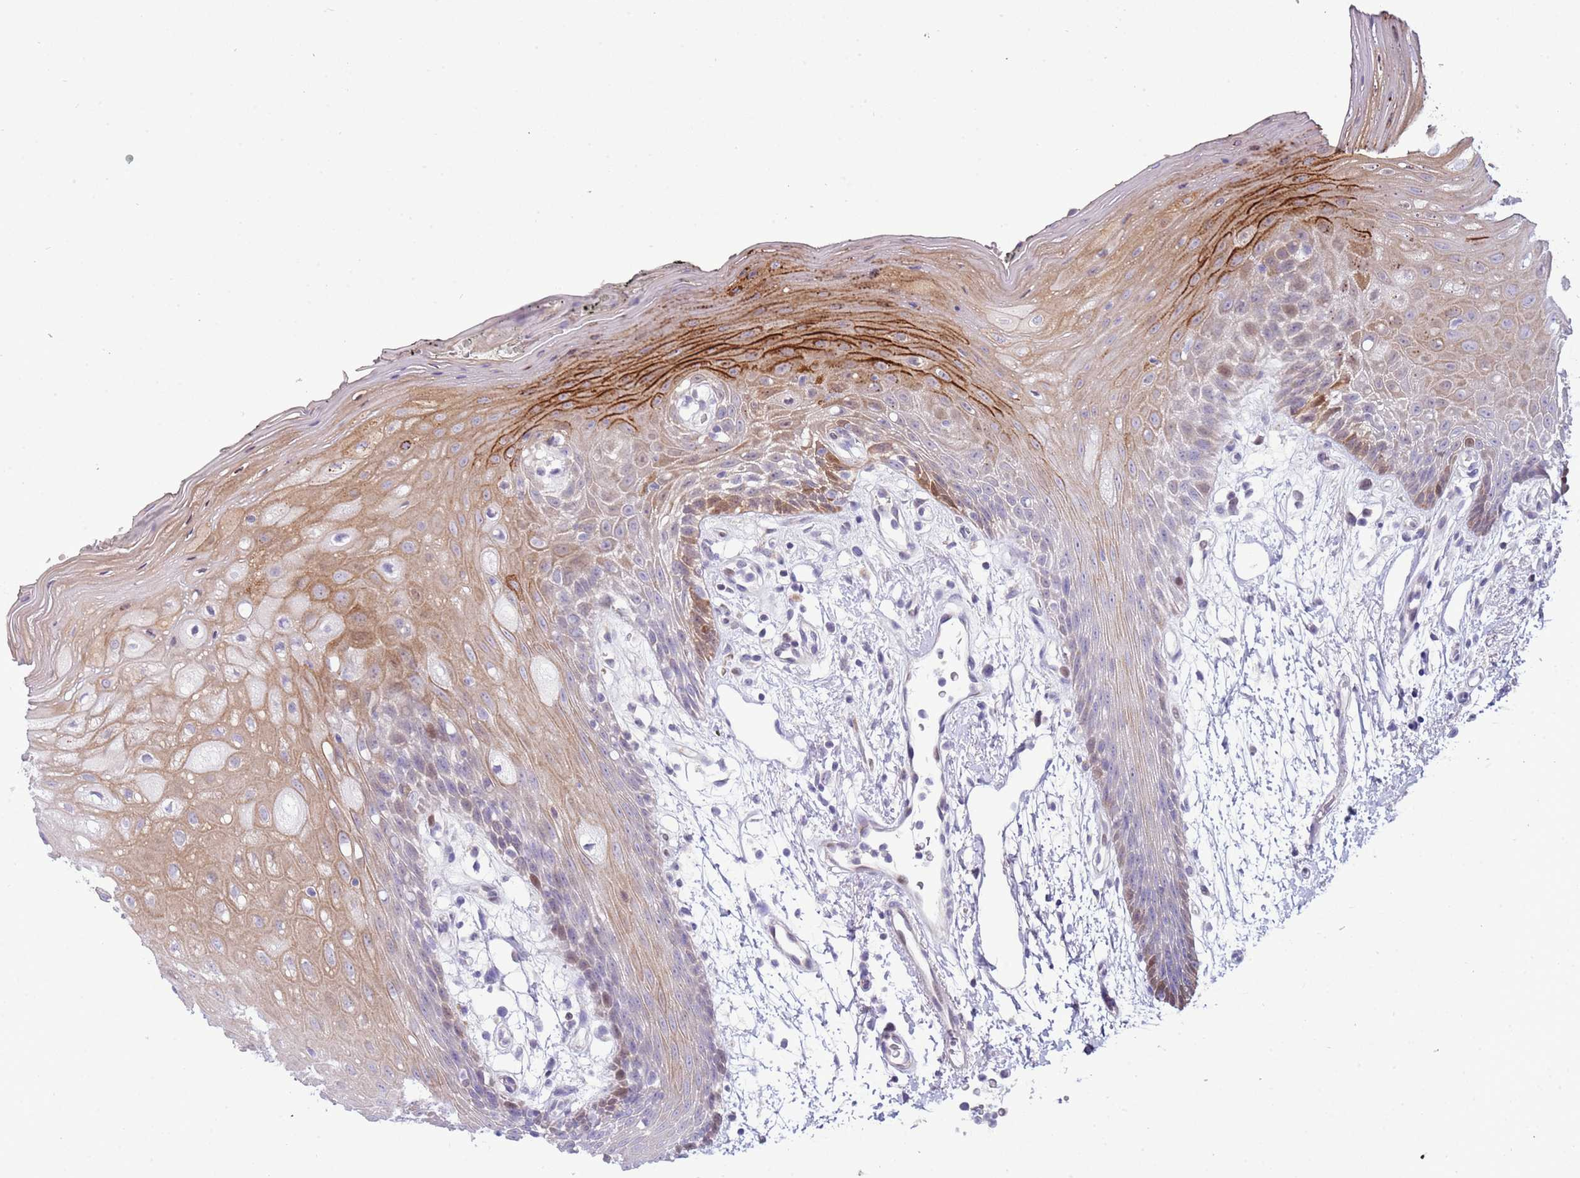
{"staining": {"intensity": "moderate", "quantity": "<25%", "location": "cytoplasmic/membranous"}, "tissue": "oral mucosa", "cell_type": "Squamous epithelial cells", "image_type": "normal", "snomed": [{"axis": "morphology", "description": "Normal tissue, NOS"}, {"axis": "topography", "description": "Oral tissue"}, {"axis": "topography", "description": "Tounge, NOS"}], "caption": "Squamous epithelial cells show moderate cytoplasmic/membranous staining in about <25% of cells in normal oral mucosa.", "gene": "NBPF4", "patient": {"sex": "female", "age": 59}}